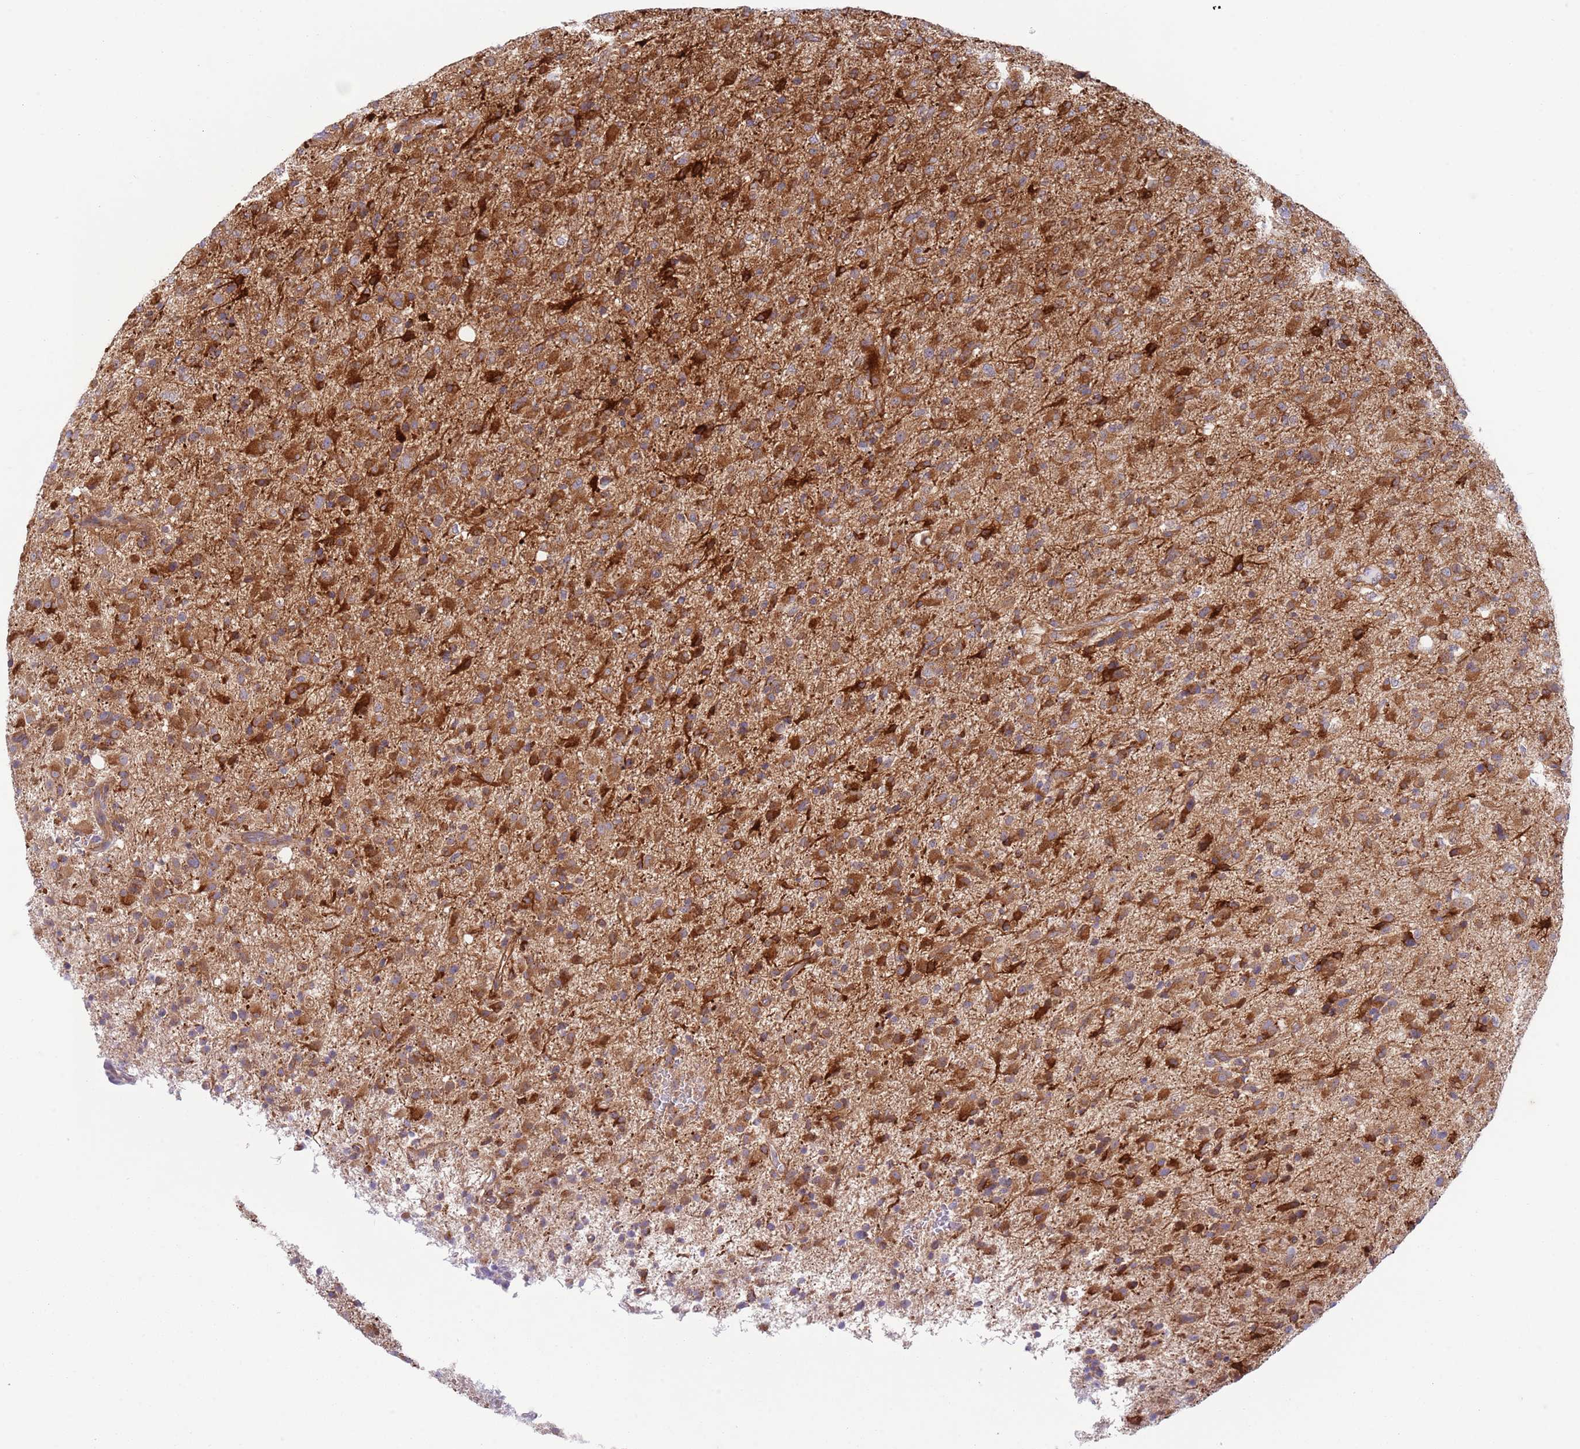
{"staining": {"intensity": "strong", "quantity": "25%-75%", "location": "cytoplasmic/membranous"}, "tissue": "glioma", "cell_type": "Tumor cells", "image_type": "cancer", "snomed": [{"axis": "morphology", "description": "Glioma, malignant, Low grade"}, {"axis": "topography", "description": "Brain"}], "caption": "A micrograph showing strong cytoplasmic/membranous staining in approximately 25%-75% of tumor cells in malignant glioma (low-grade), as visualized by brown immunohistochemical staining.", "gene": "ZMYM5", "patient": {"sex": "male", "age": 65}}